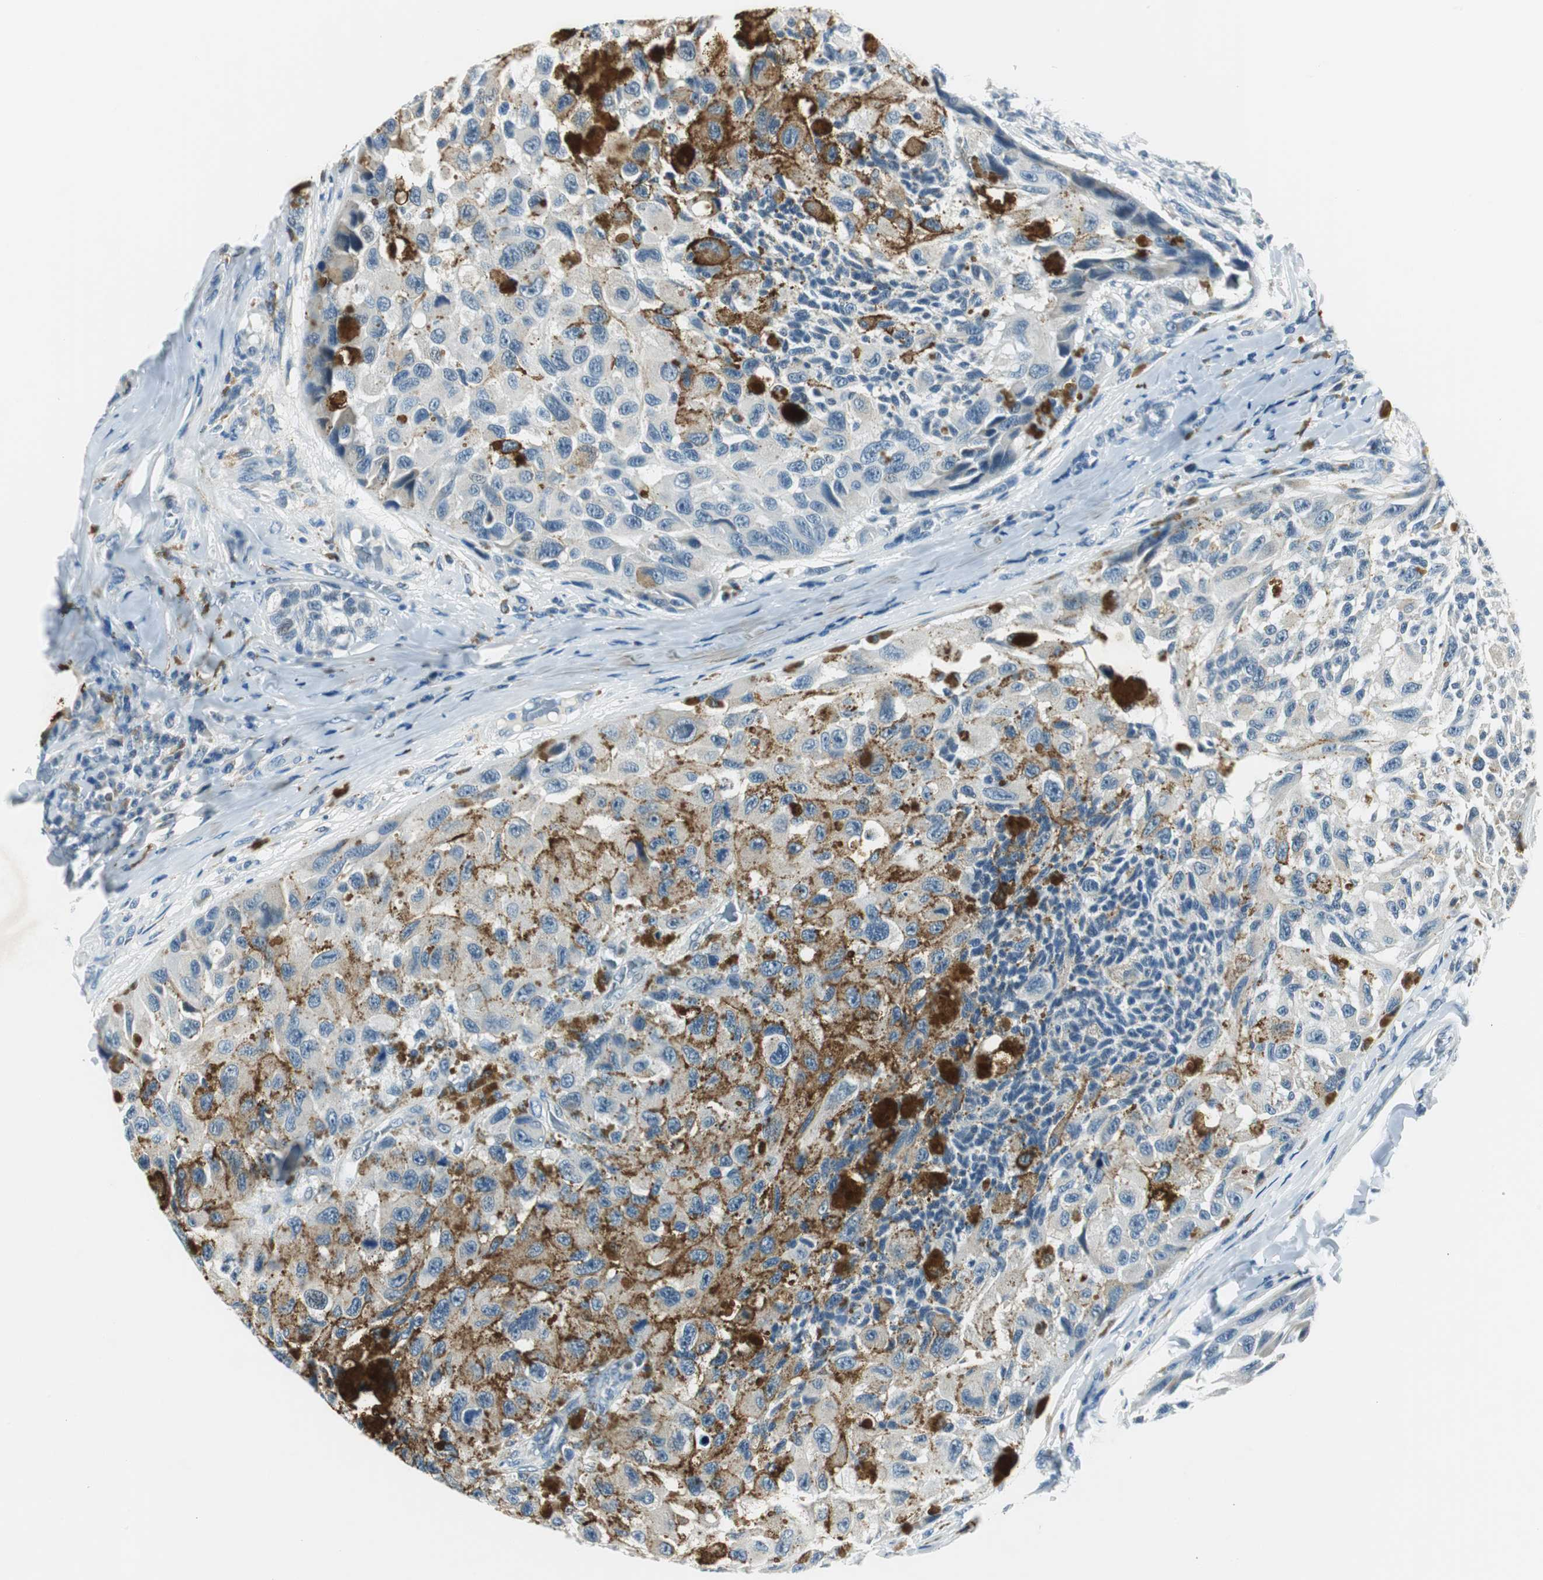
{"staining": {"intensity": "negative", "quantity": "none", "location": "none"}, "tissue": "melanoma", "cell_type": "Tumor cells", "image_type": "cancer", "snomed": [{"axis": "morphology", "description": "Malignant melanoma, NOS"}, {"axis": "topography", "description": "Skin"}], "caption": "Human melanoma stained for a protein using immunohistochemistry (IHC) displays no positivity in tumor cells.", "gene": "ME1", "patient": {"sex": "female", "age": 73}}